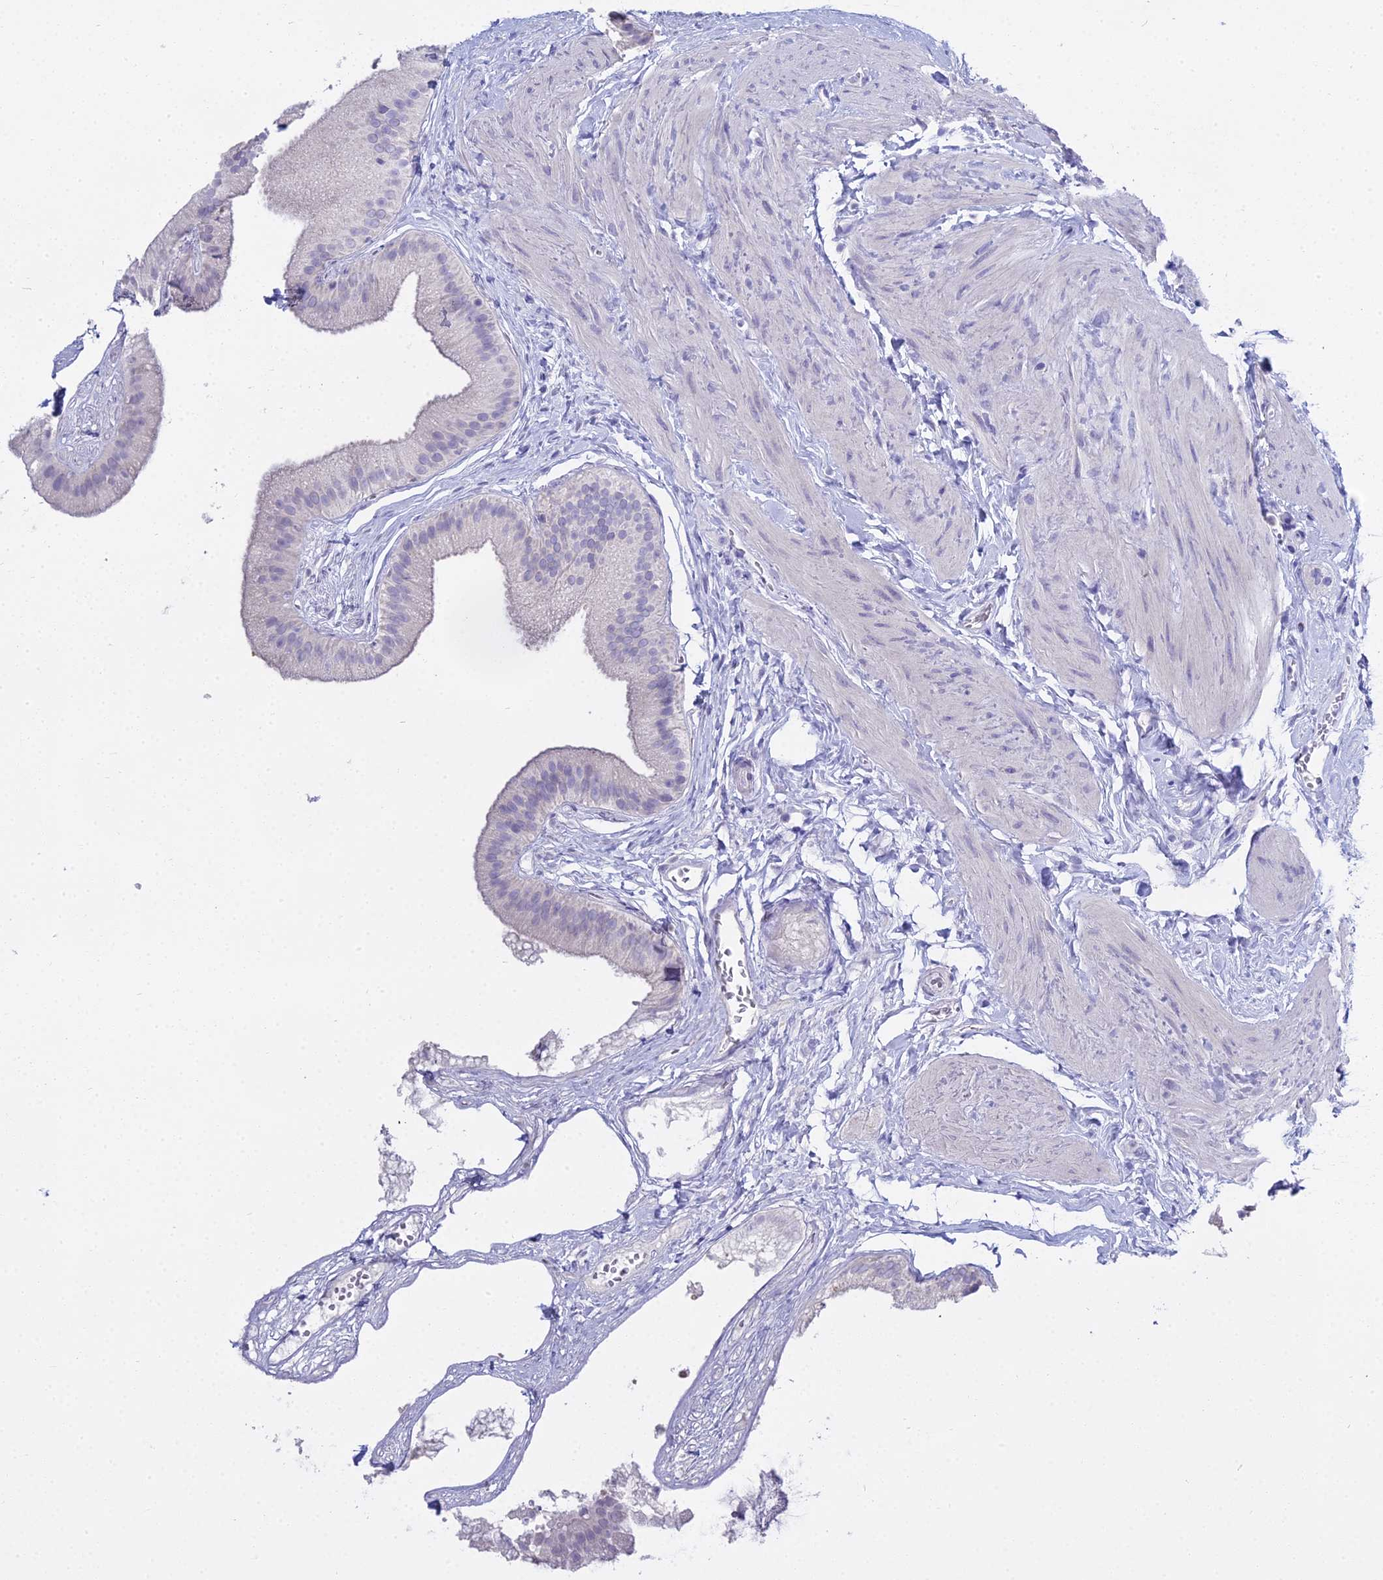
{"staining": {"intensity": "negative", "quantity": "none", "location": "none"}, "tissue": "gallbladder", "cell_type": "Glandular cells", "image_type": "normal", "snomed": [{"axis": "morphology", "description": "Normal tissue, NOS"}, {"axis": "topography", "description": "Gallbladder"}], "caption": "Normal gallbladder was stained to show a protein in brown. There is no significant staining in glandular cells.", "gene": "S100A7", "patient": {"sex": "female", "age": 54}}